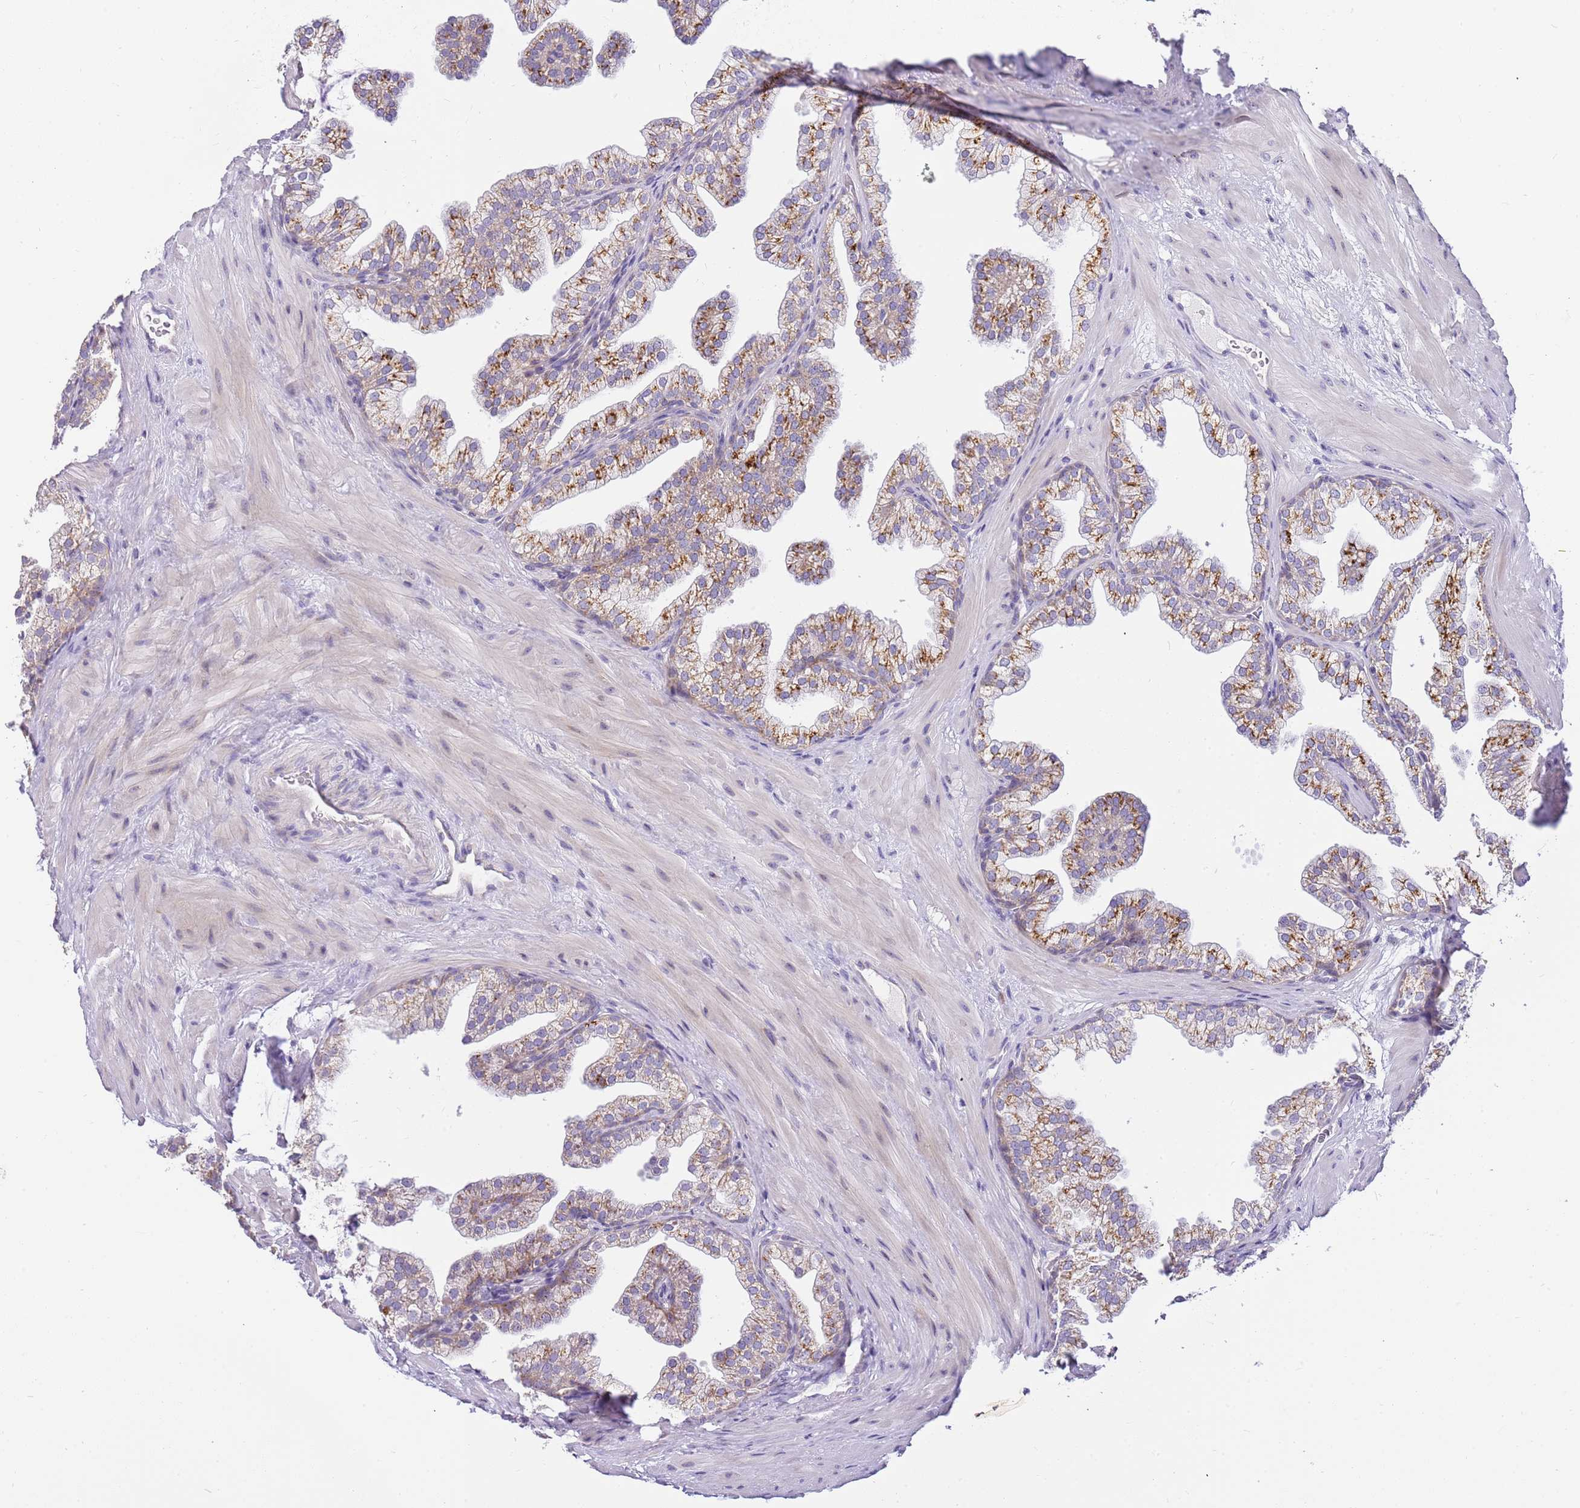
{"staining": {"intensity": "strong", "quantity": ">75%", "location": "cytoplasmic/membranous"}, "tissue": "prostate", "cell_type": "Glandular cells", "image_type": "normal", "snomed": [{"axis": "morphology", "description": "Normal tissue, NOS"}, {"axis": "topography", "description": "Prostate"}], "caption": "IHC histopathology image of benign human prostate stained for a protein (brown), which demonstrates high levels of strong cytoplasmic/membranous positivity in approximately >75% of glandular cells.", "gene": "DNAJA3", "patient": {"sex": "male", "age": 37}}